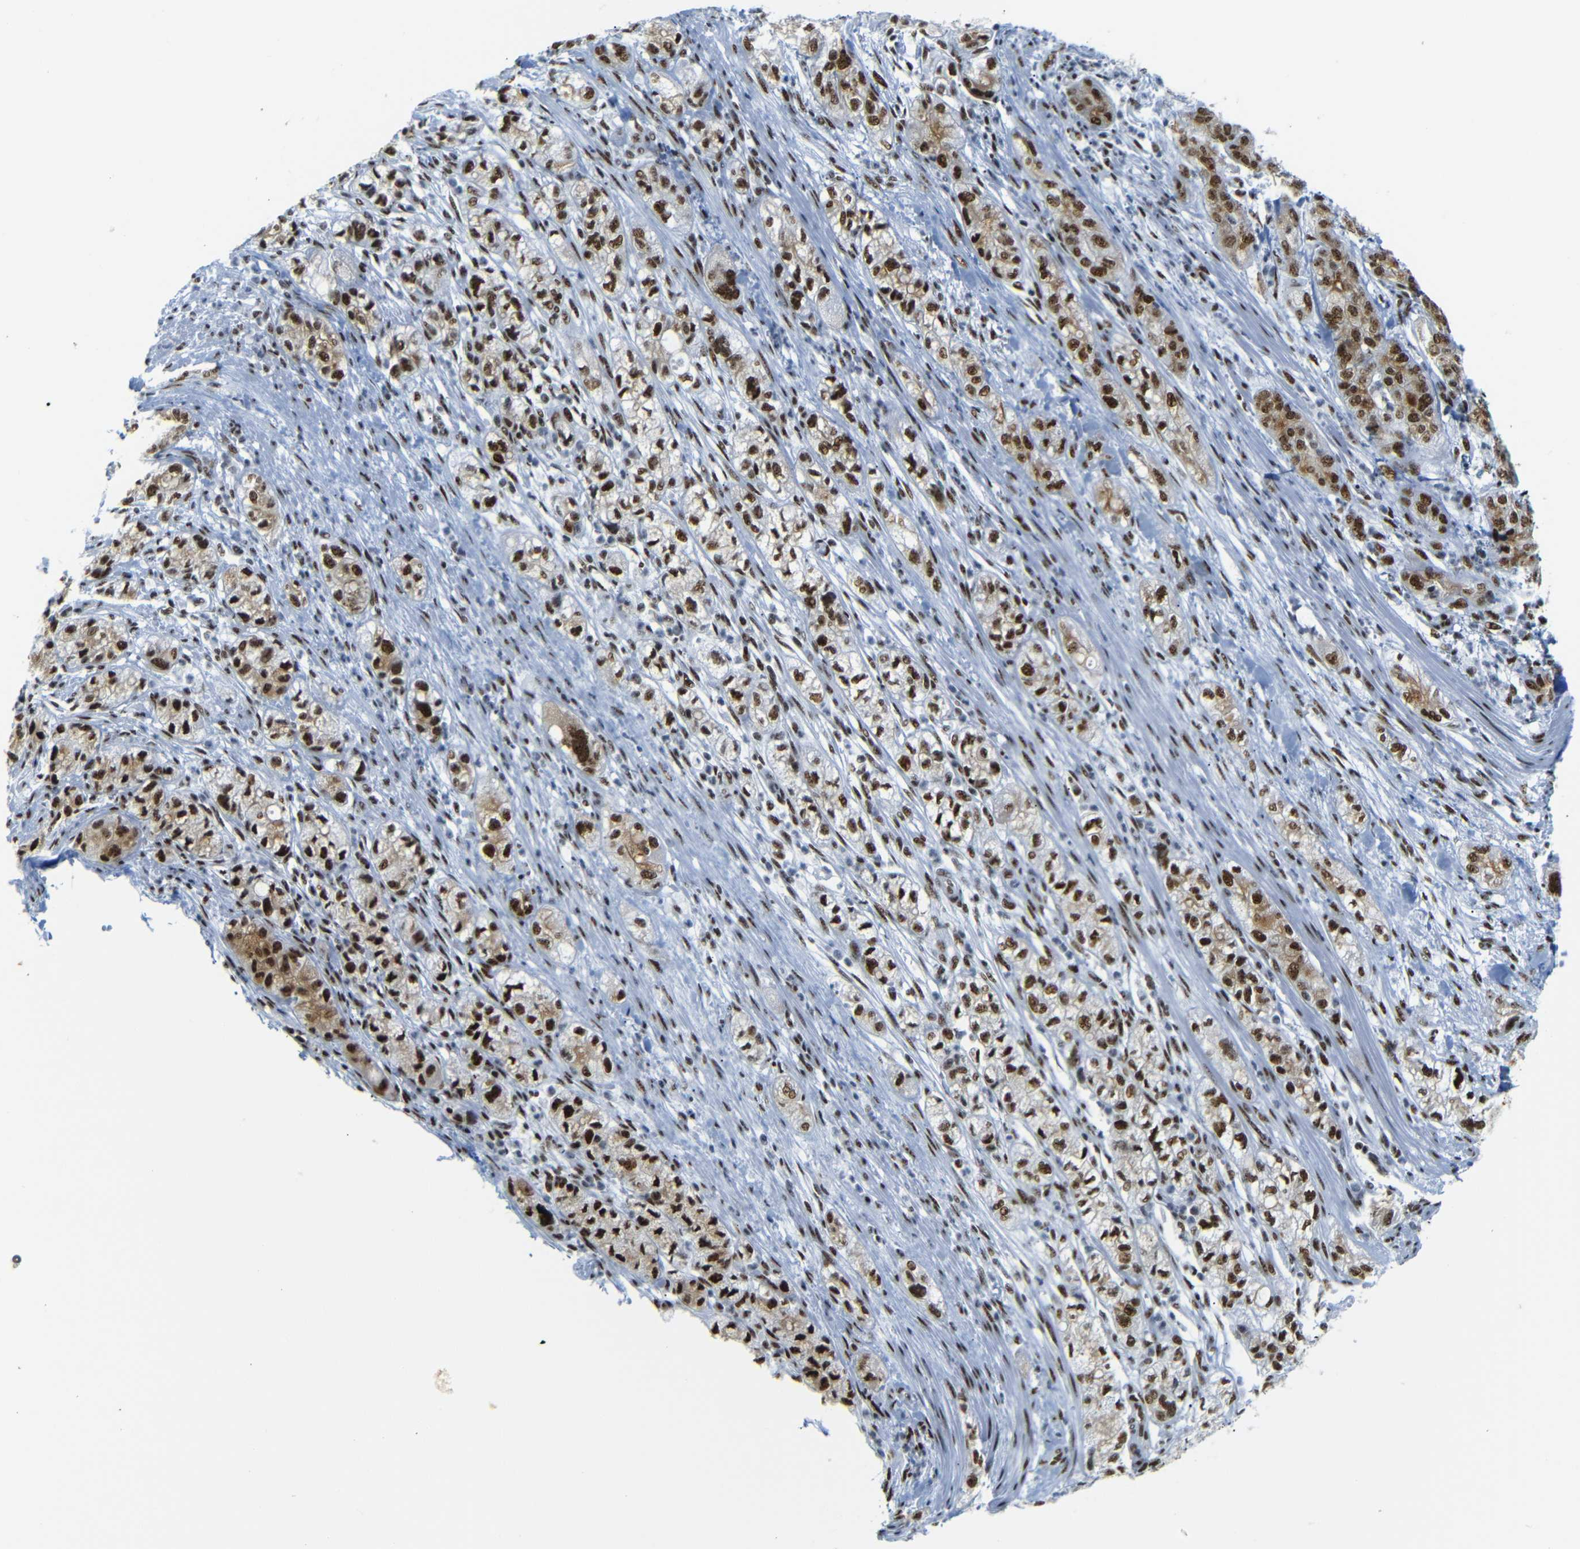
{"staining": {"intensity": "strong", "quantity": ">75%", "location": "cytoplasmic/membranous,nuclear"}, "tissue": "pancreatic cancer", "cell_type": "Tumor cells", "image_type": "cancer", "snomed": [{"axis": "morphology", "description": "Adenocarcinoma, NOS"}, {"axis": "topography", "description": "Pancreas"}], "caption": "An immunohistochemistry (IHC) image of neoplastic tissue is shown. Protein staining in brown shows strong cytoplasmic/membranous and nuclear positivity in pancreatic cancer (adenocarcinoma) within tumor cells.", "gene": "TRA2B", "patient": {"sex": "female", "age": 78}}